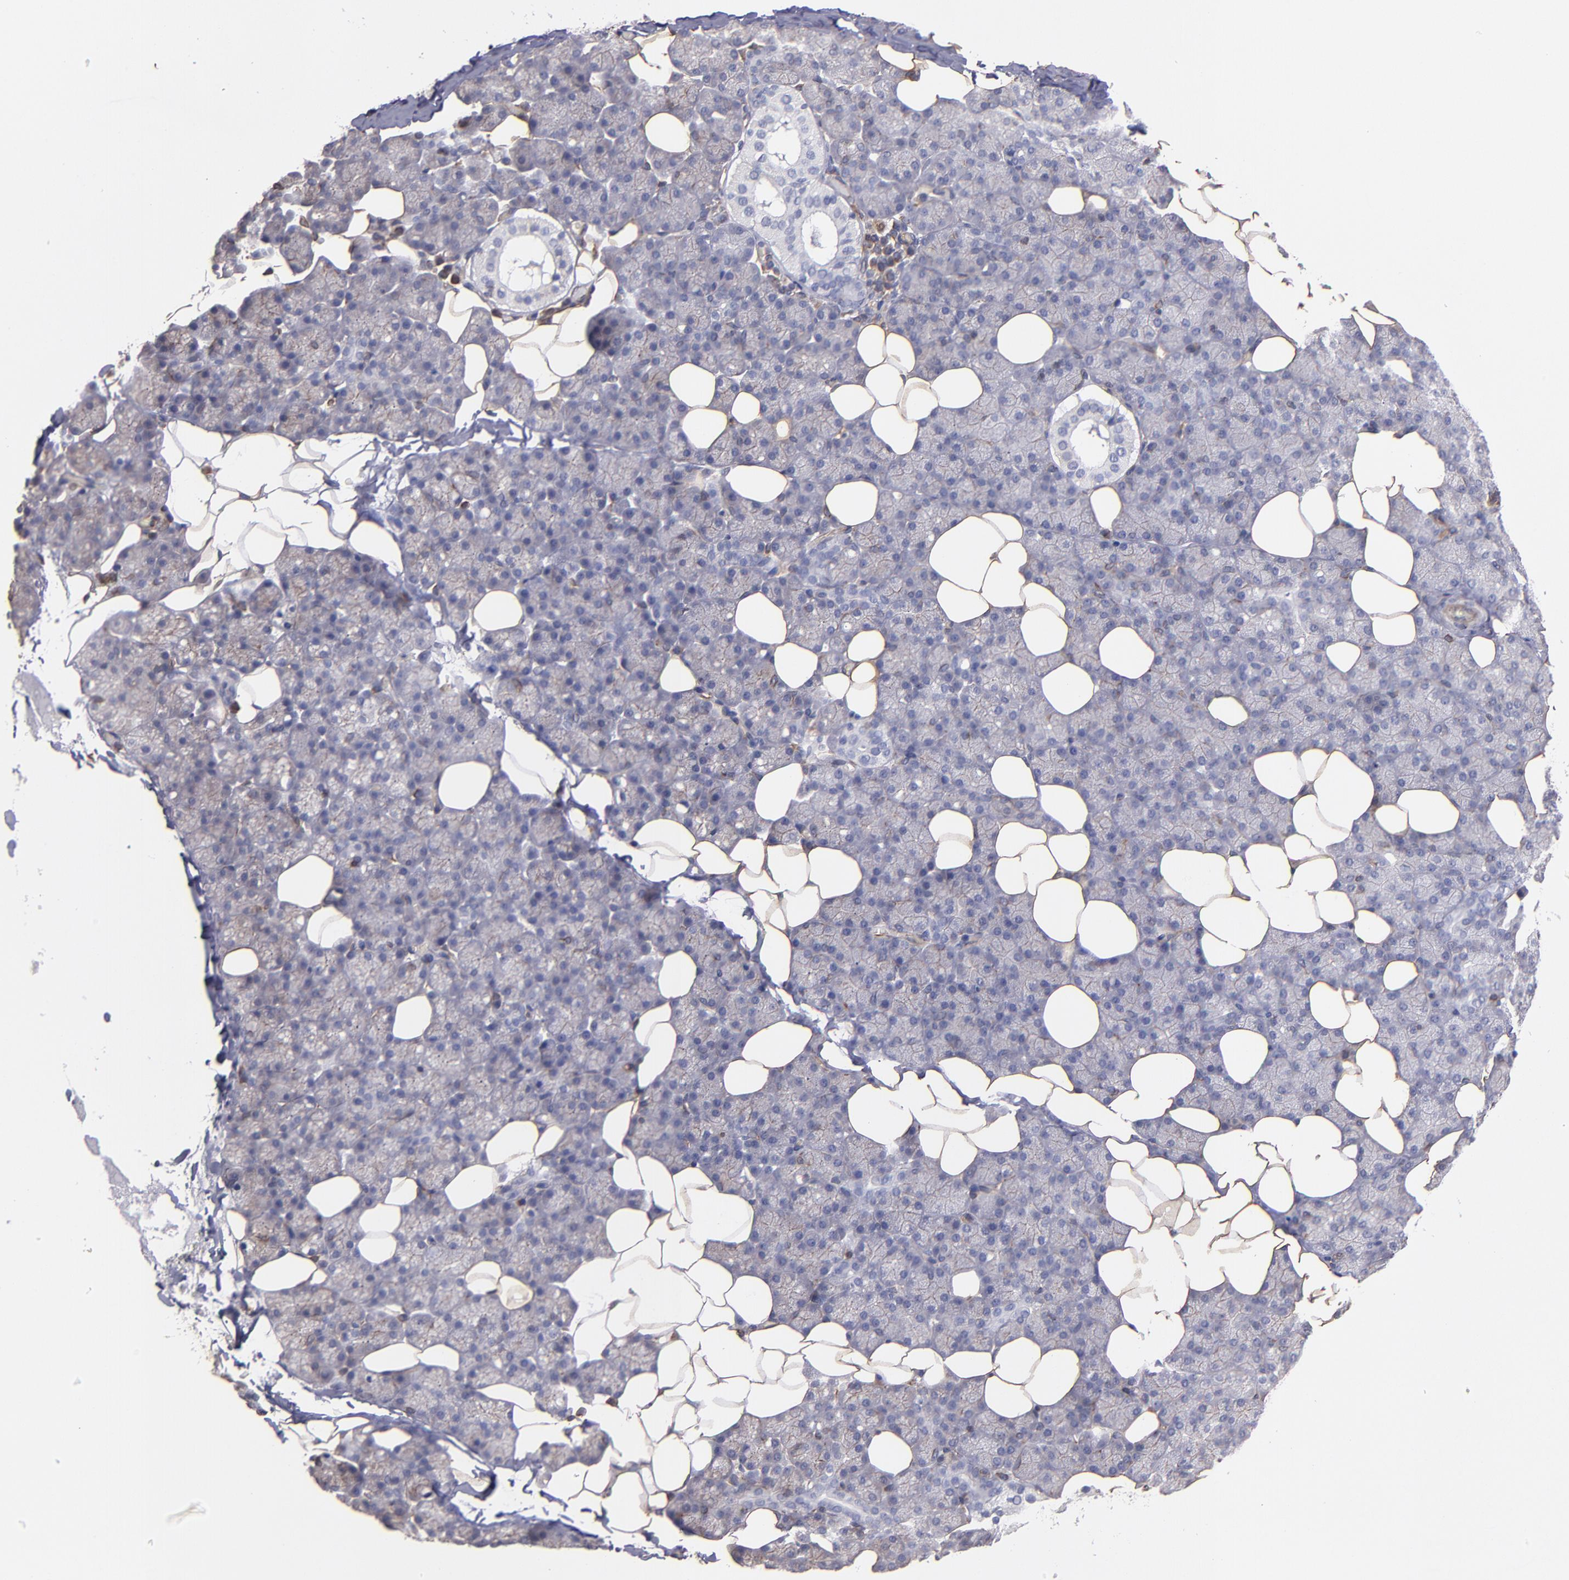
{"staining": {"intensity": "negative", "quantity": "none", "location": "none"}, "tissue": "salivary gland", "cell_type": "Glandular cells", "image_type": "normal", "snomed": [{"axis": "morphology", "description": "Normal tissue, NOS"}, {"axis": "topography", "description": "Lymph node"}, {"axis": "topography", "description": "Salivary gland"}], "caption": "This is an immunohistochemistry micrograph of normal salivary gland. There is no expression in glandular cells.", "gene": "ABCC1", "patient": {"sex": "male", "age": 8}}